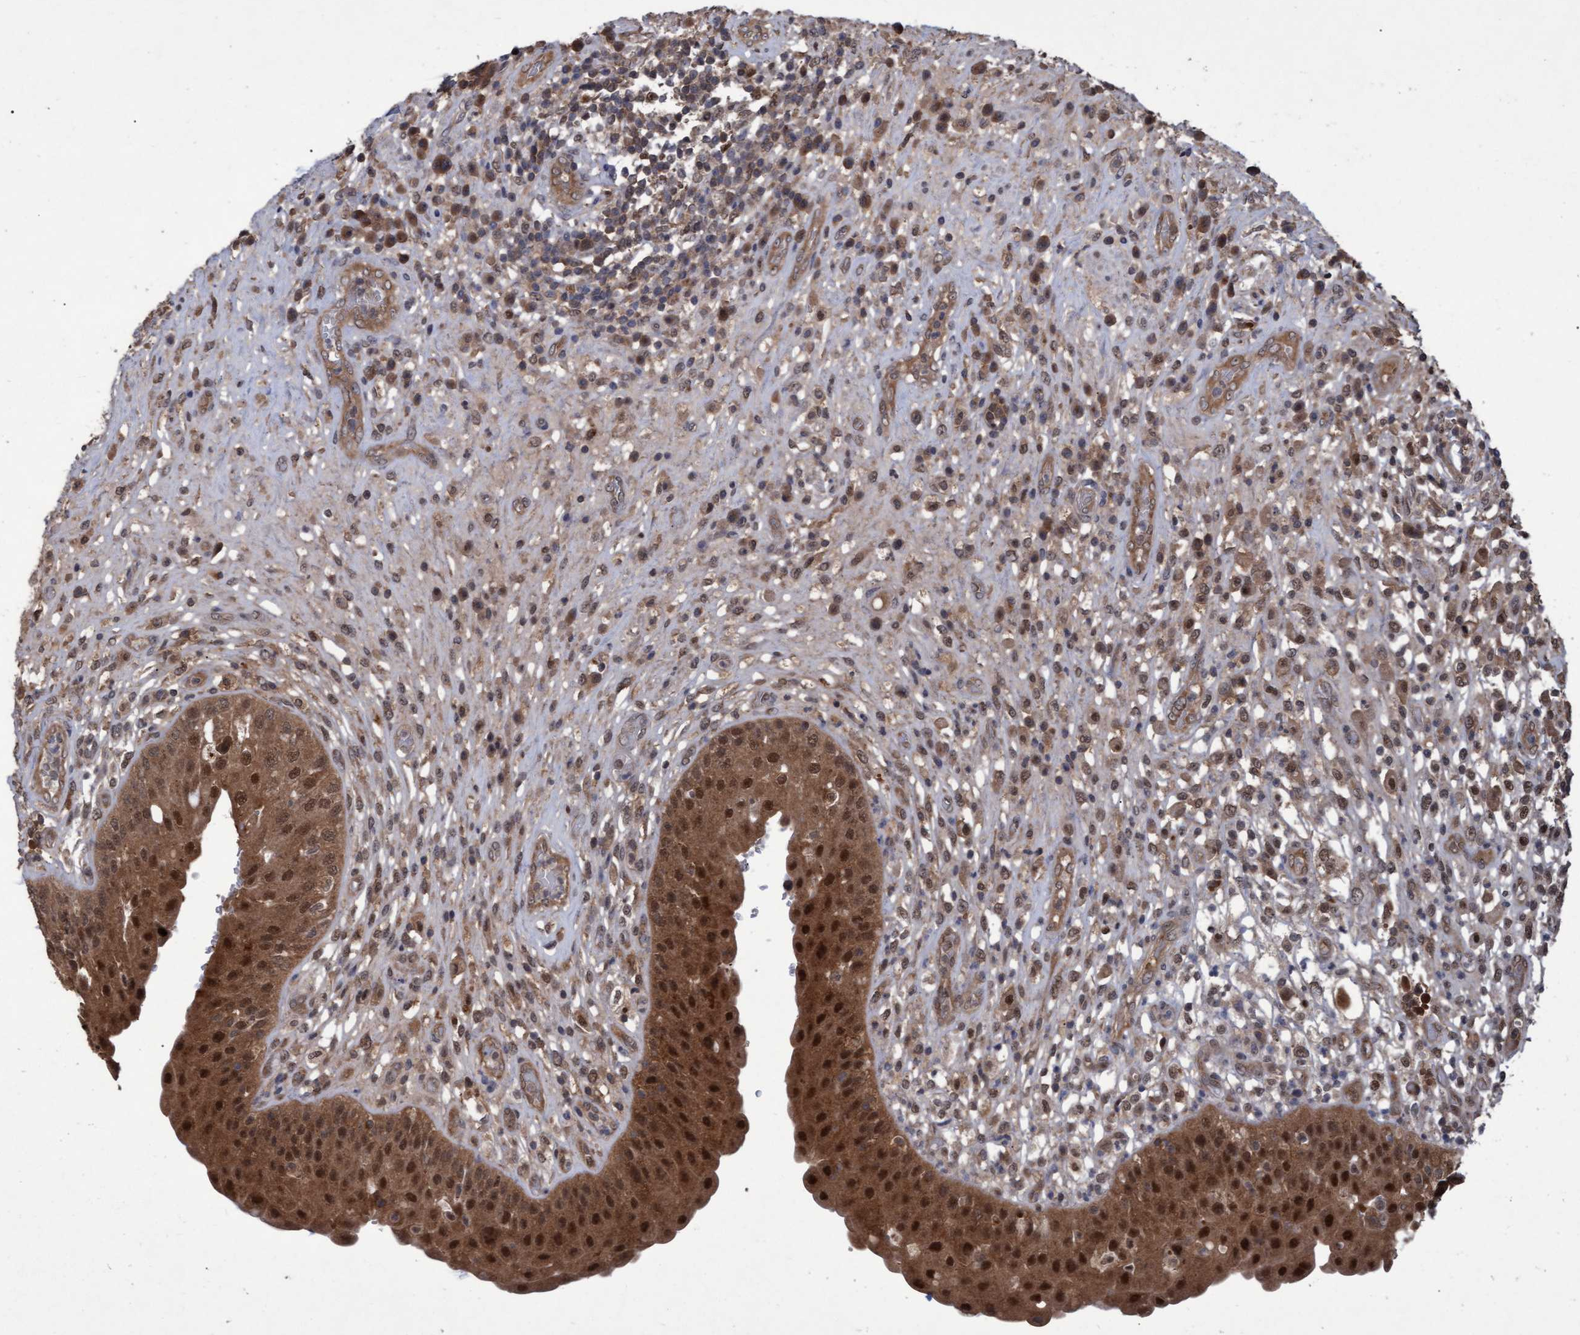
{"staining": {"intensity": "strong", "quantity": ">75%", "location": "cytoplasmic/membranous,nuclear"}, "tissue": "urinary bladder", "cell_type": "Urothelial cells", "image_type": "normal", "snomed": [{"axis": "morphology", "description": "Normal tissue, NOS"}, {"axis": "topography", "description": "Urinary bladder"}], "caption": "DAB immunohistochemical staining of normal urinary bladder demonstrates strong cytoplasmic/membranous,nuclear protein staining in about >75% of urothelial cells.", "gene": "PSMB6", "patient": {"sex": "female", "age": 62}}